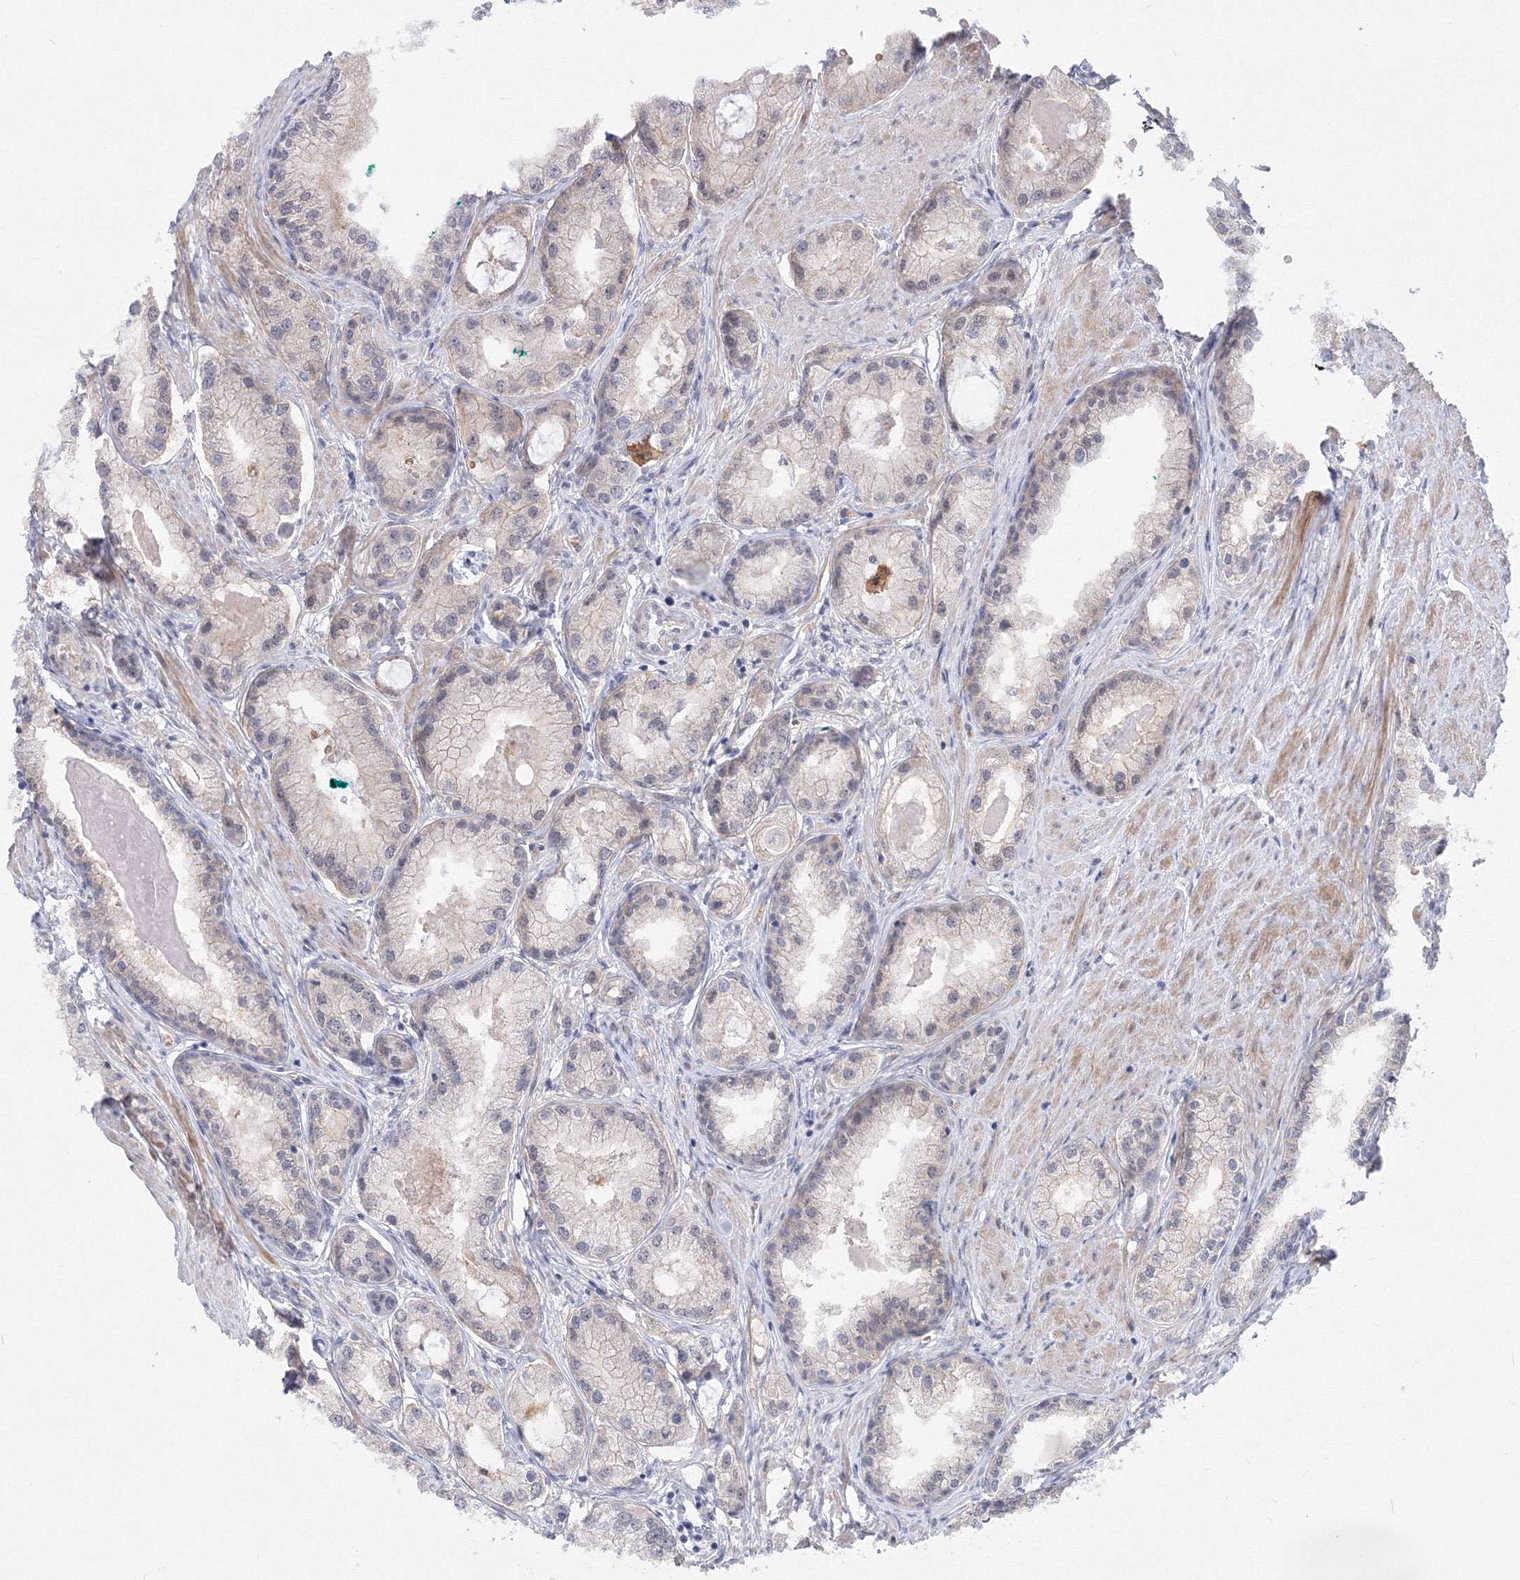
{"staining": {"intensity": "negative", "quantity": "none", "location": "none"}, "tissue": "prostate cancer", "cell_type": "Tumor cells", "image_type": "cancer", "snomed": [{"axis": "morphology", "description": "Adenocarcinoma, Low grade"}, {"axis": "topography", "description": "Prostate"}], "caption": "IHC histopathology image of neoplastic tissue: human prostate adenocarcinoma (low-grade) stained with DAB displays no significant protein positivity in tumor cells.", "gene": "C11orf52", "patient": {"sex": "male", "age": 62}}